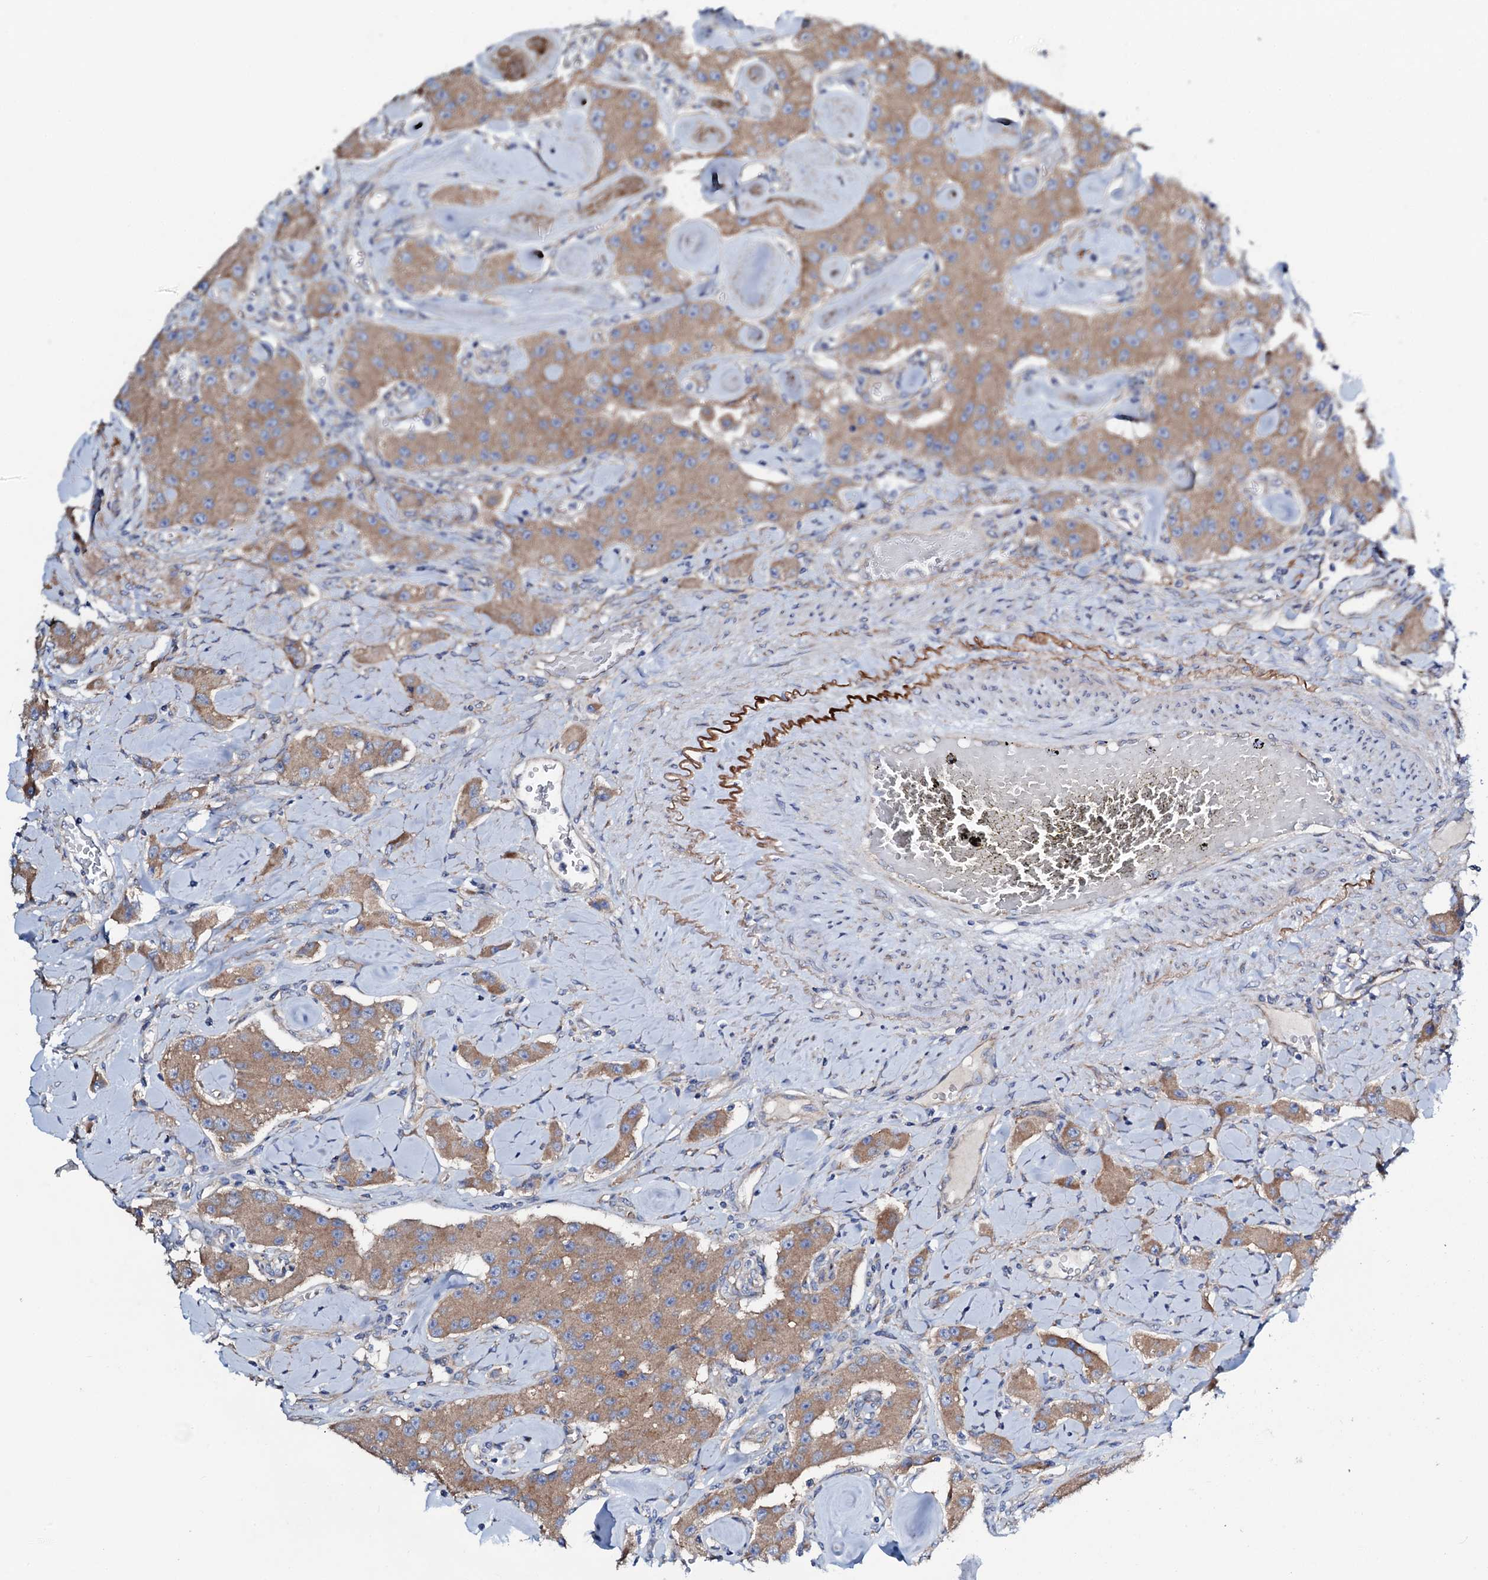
{"staining": {"intensity": "moderate", "quantity": ">75%", "location": "cytoplasmic/membranous"}, "tissue": "carcinoid", "cell_type": "Tumor cells", "image_type": "cancer", "snomed": [{"axis": "morphology", "description": "Carcinoid, malignant, NOS"}, {"axis": "topography", "description": "Pancreas"}], "caption": "The image demonstrates a brown stain indicating the presence of a protein in the cytoplasmic/membranous of tumor cells in carcinoid (malignant). (DAB (3,3'-diaminobenzidine) IHC with brightfield microscopy, high magnification).", "gene": "STARD13", "patient": {"sex": "male", "age": 41}}